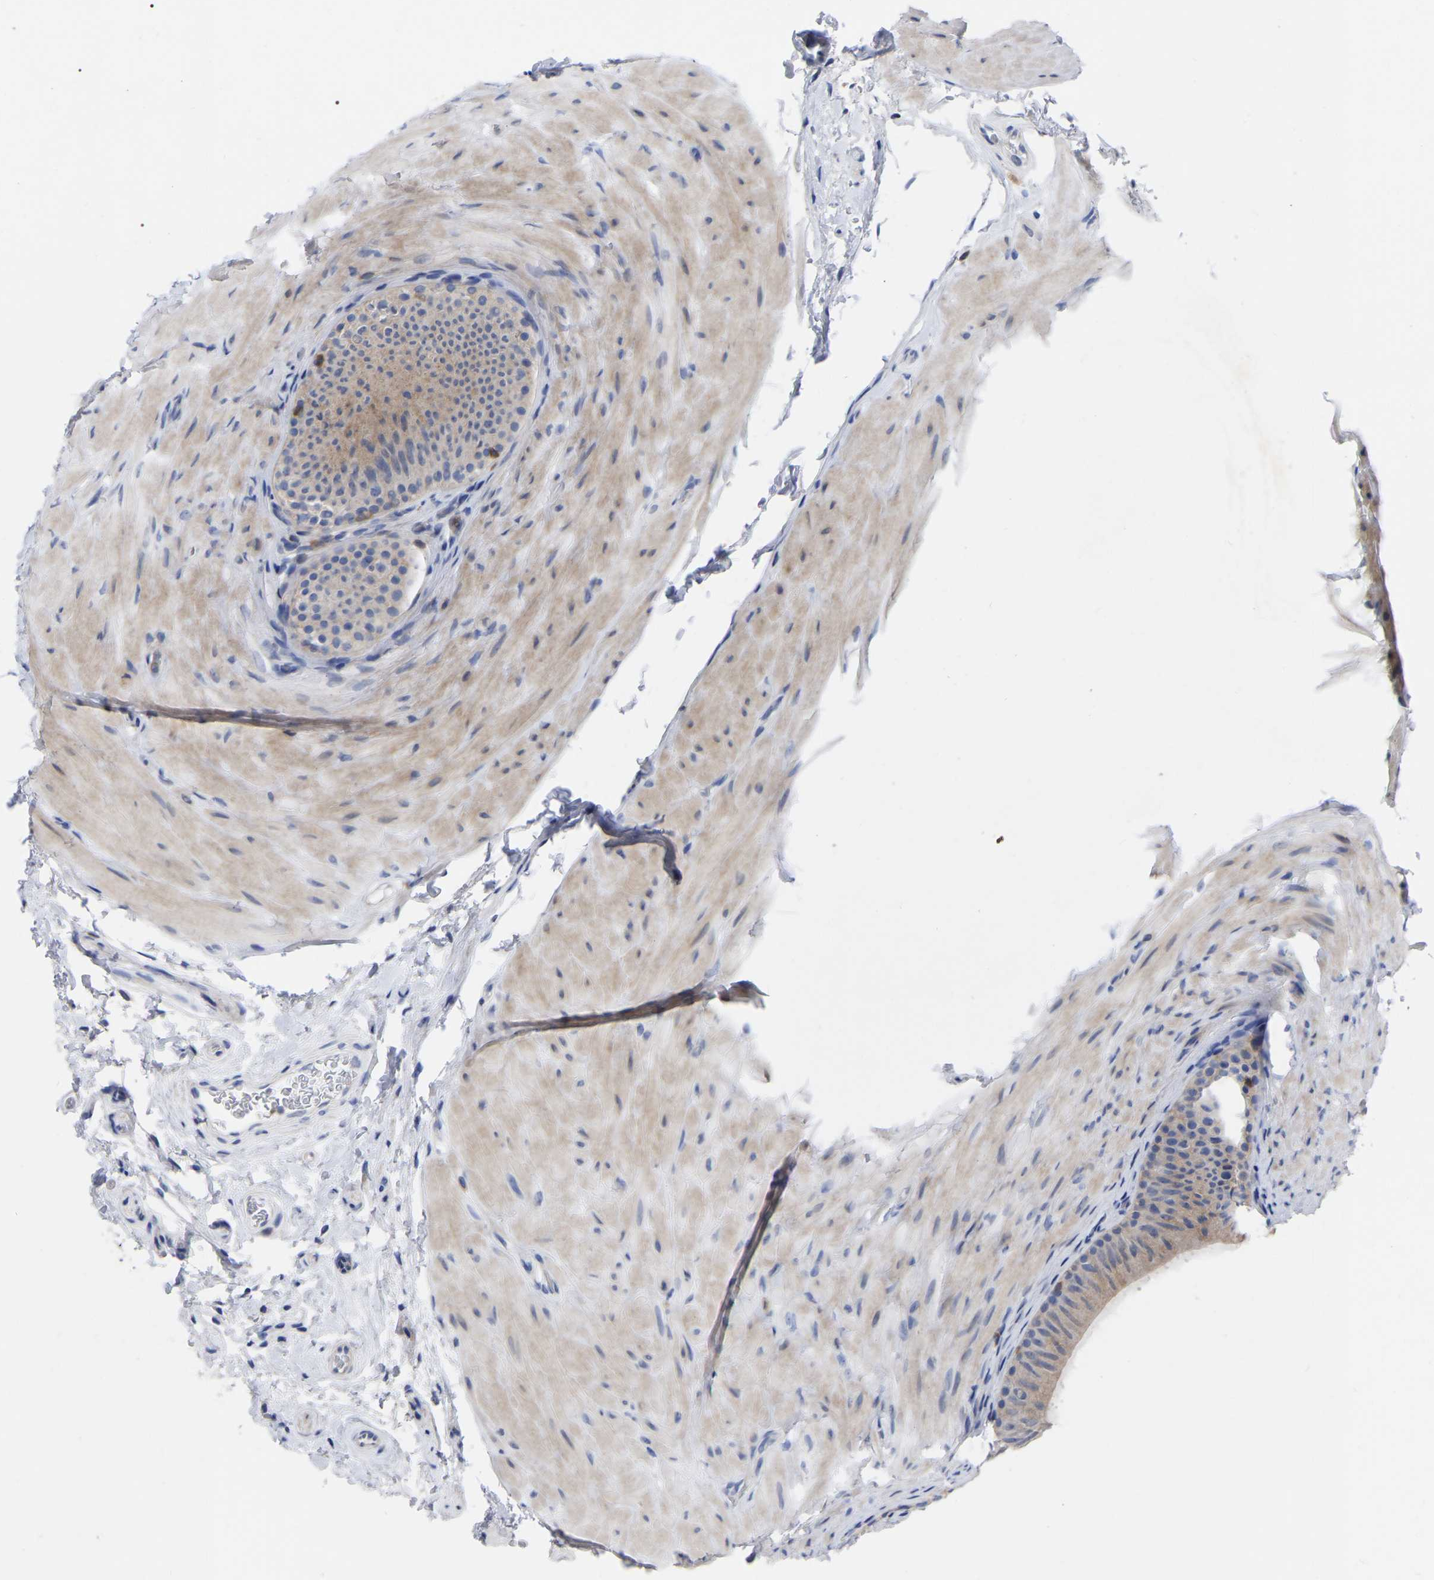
{"staining": {"intensity": "weak", "quantity": "25%-75%", "location": "cytoplasmic/membranous"}, "tissue": "epididymis", "cell_type": "Glandular cells", "image_type": "normal", "snomed": [{"axis": "morphology", "description": "Normal tissue, NOS"}, {"axis": "topography", "description": "Epididymis"}], "caption": "Immunohistochemical staining of unremarkable epididymis demonstrates 25%-75% levels of weak cytoplasmic/membranous protein expression in approximately 25%-75% of glandular cells.", "gene": "PTPN7", "patient": {"sex": "male", "age": 34}}